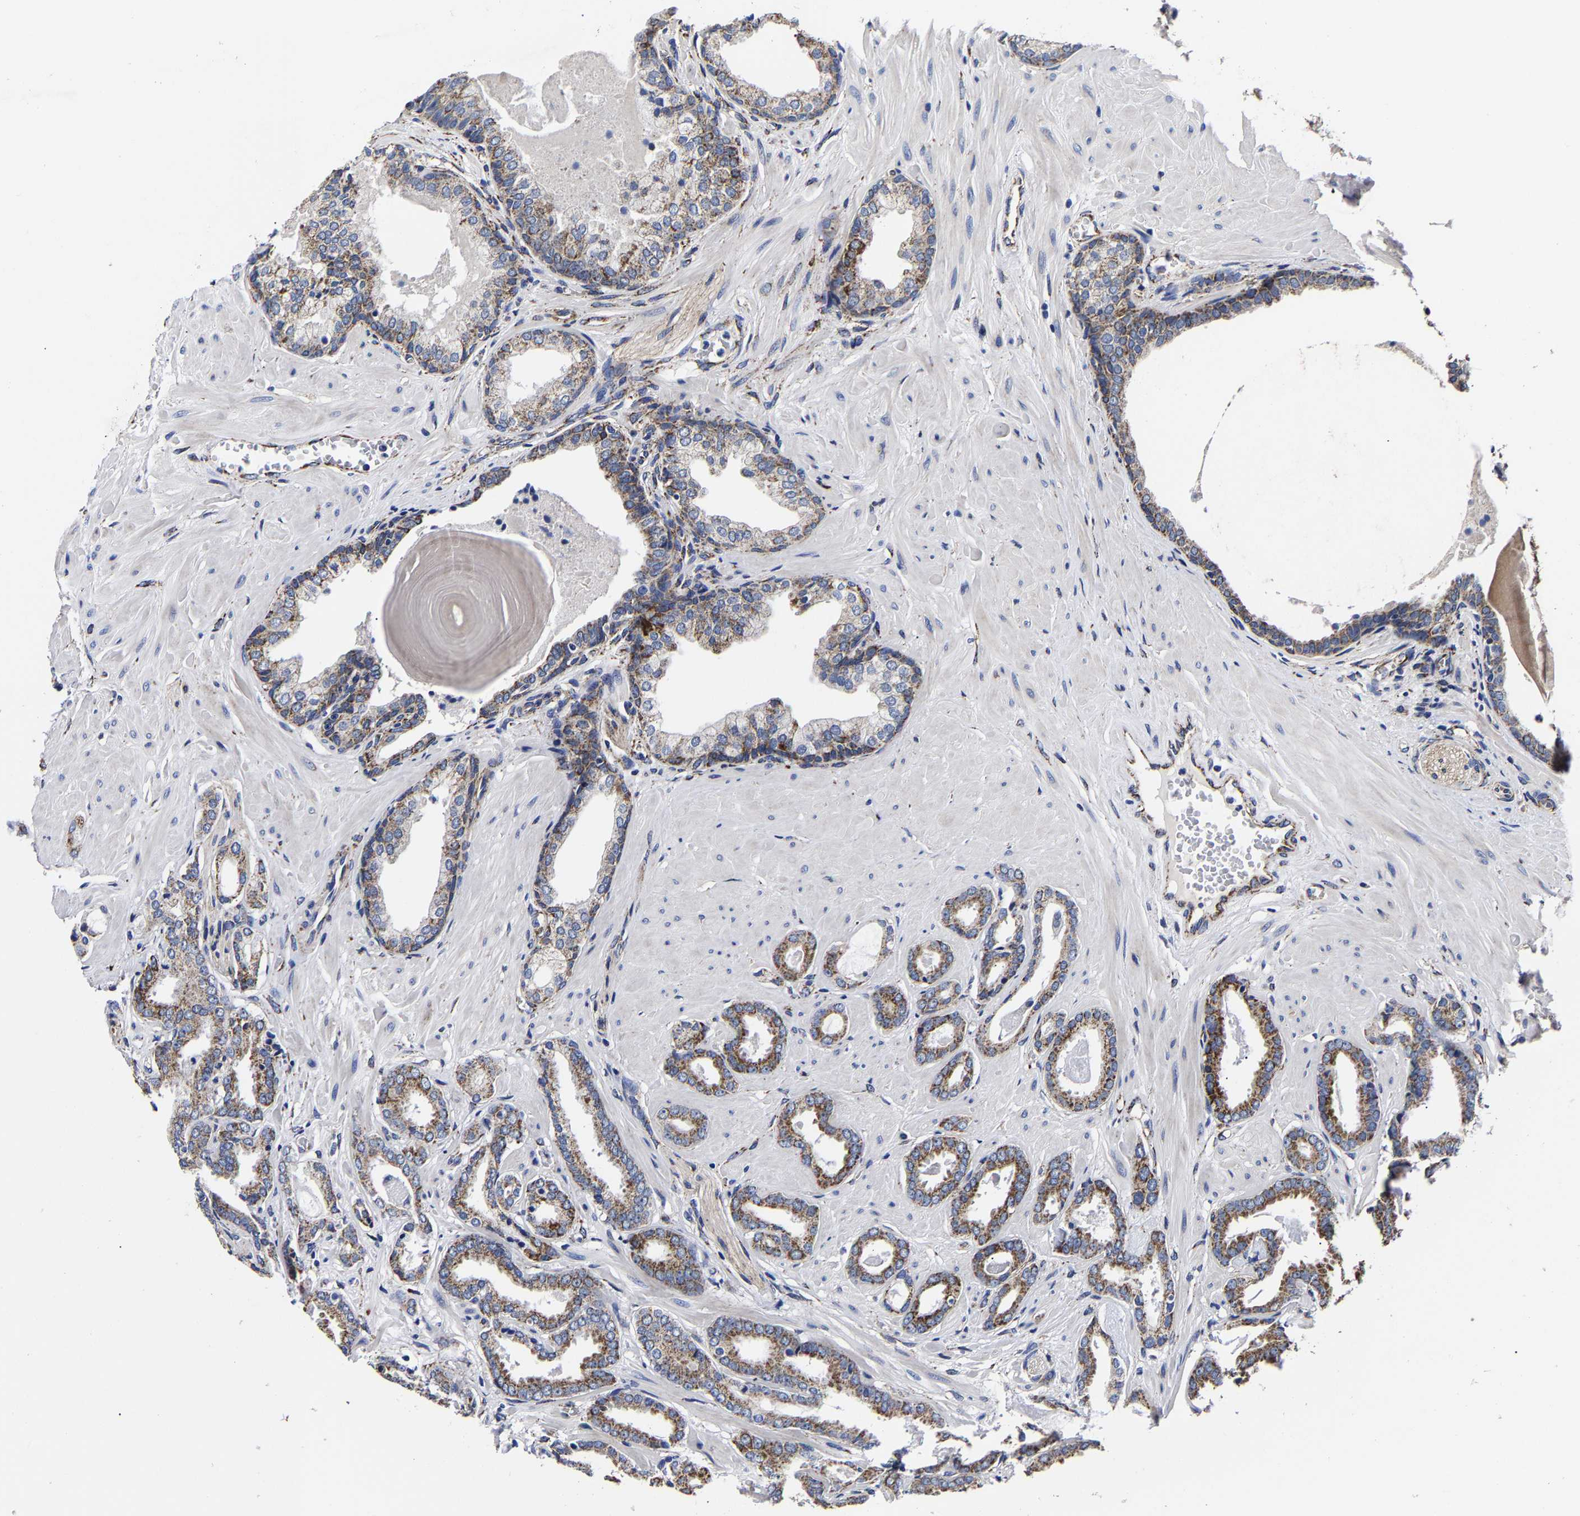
{"staining": {"intensity": "moderate", "quantity": ">75%", "location": "cytoplasmic/membranous"}, "tissue": "prostate cancer", "cell_type": "Tumor cells", "image_type": "cancer", "snomed": [{"axis": "morphology", "description": "Adenocarcinoma, Low grade"}, {"axis": "topography", "description": "Prostate"}], "caption": "An image of human prostate low-grade adenocarcinoma stained for a protein exhibits moderate cytoplasmic/membranous brown staining in tumor cells.", "gene": "AASS", "patient": {"sex": "male", "age": 53}}